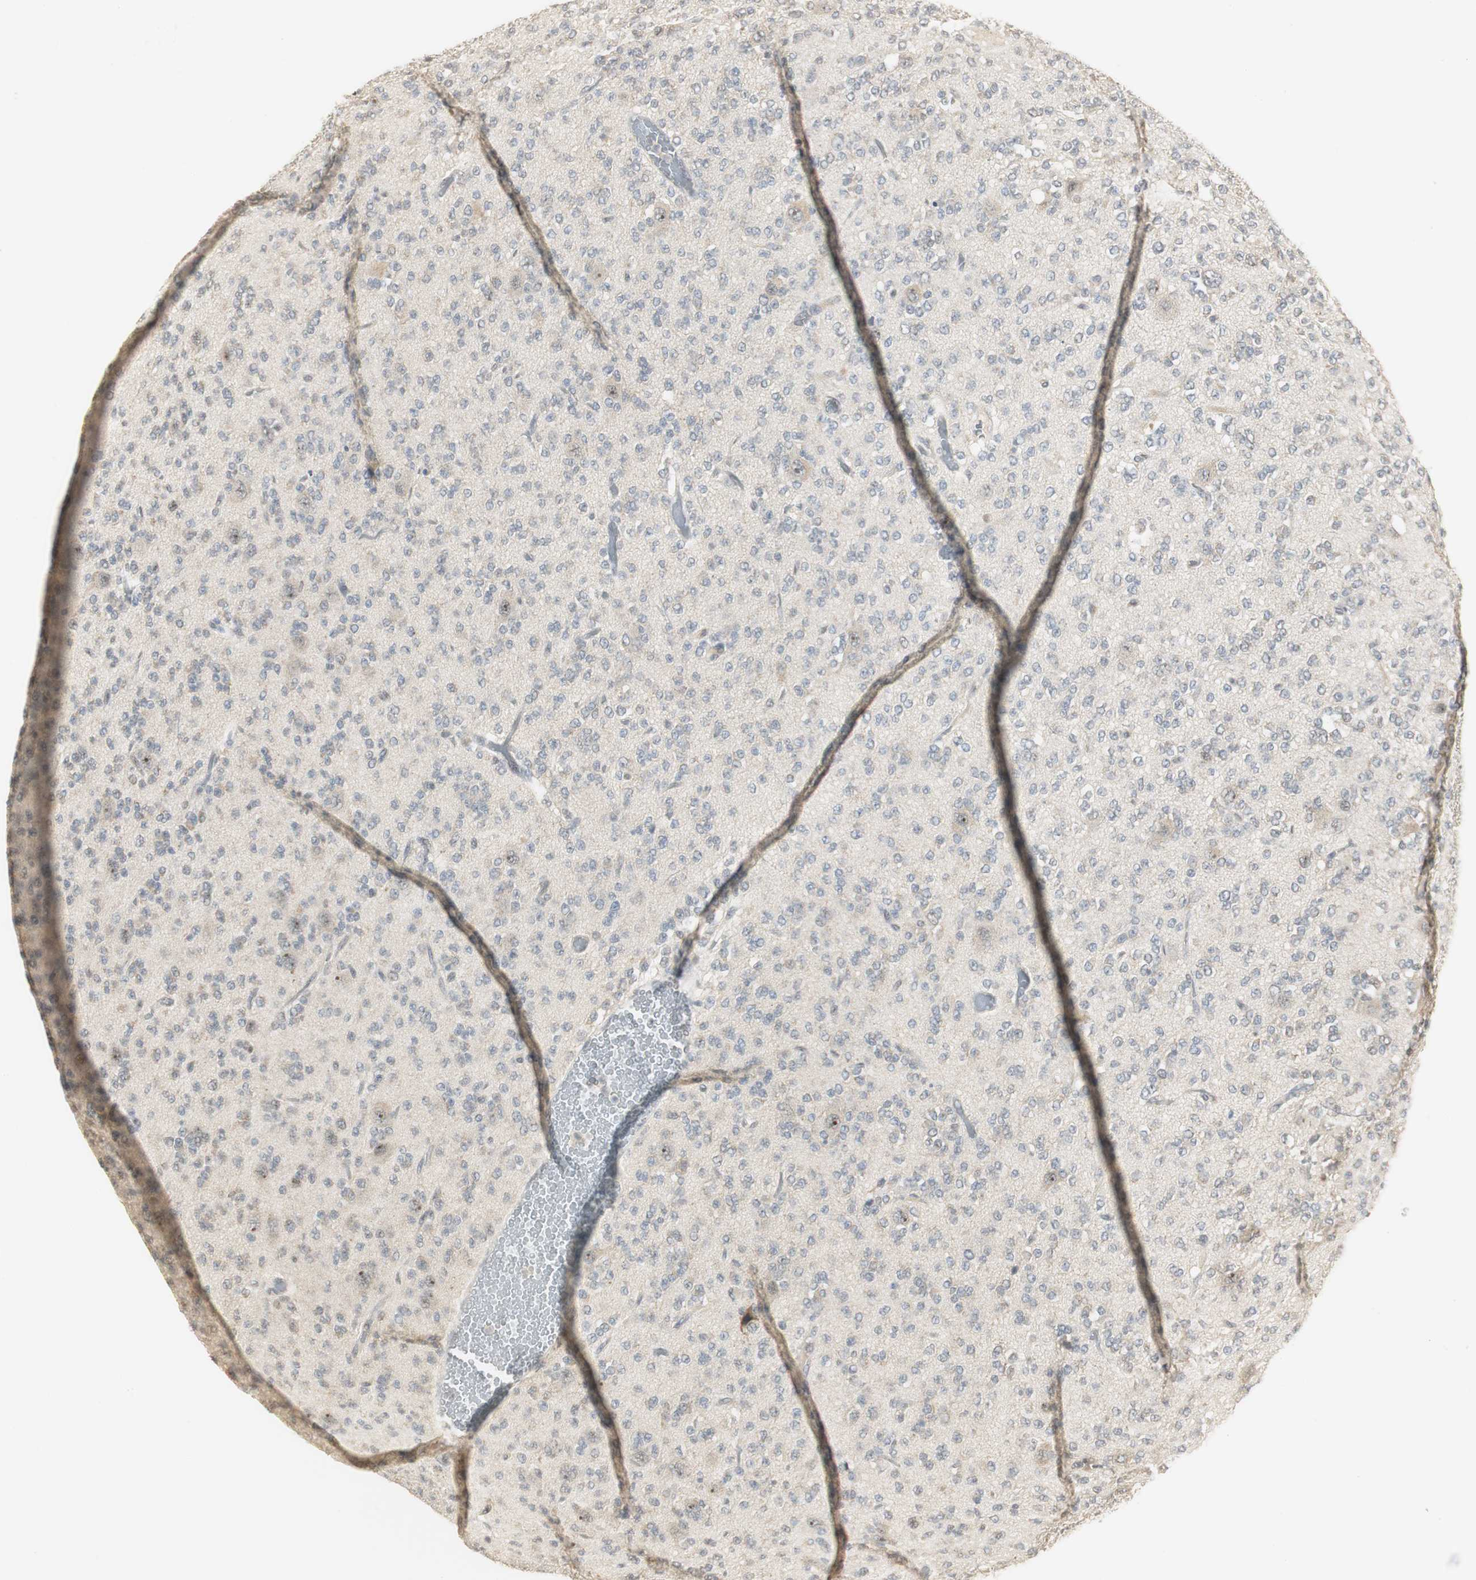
{"staining": {"intensity": "weak", "quantity": "<25%", "location": "nuclear"}, "tissue": "glioma", "cell_type": "Tumor cells", "image_type": "cancer", "snomed": [{"axis": "morphology", "description": "Glioma, malignant, Low grade"}, {"axis": "topography", "description": "Brain"}], "caption": "The histopathology image displays no significant expression in tumor cells of glioma.", "gene": "ELOA", "patient": {"sex": "male", "age": 38}}